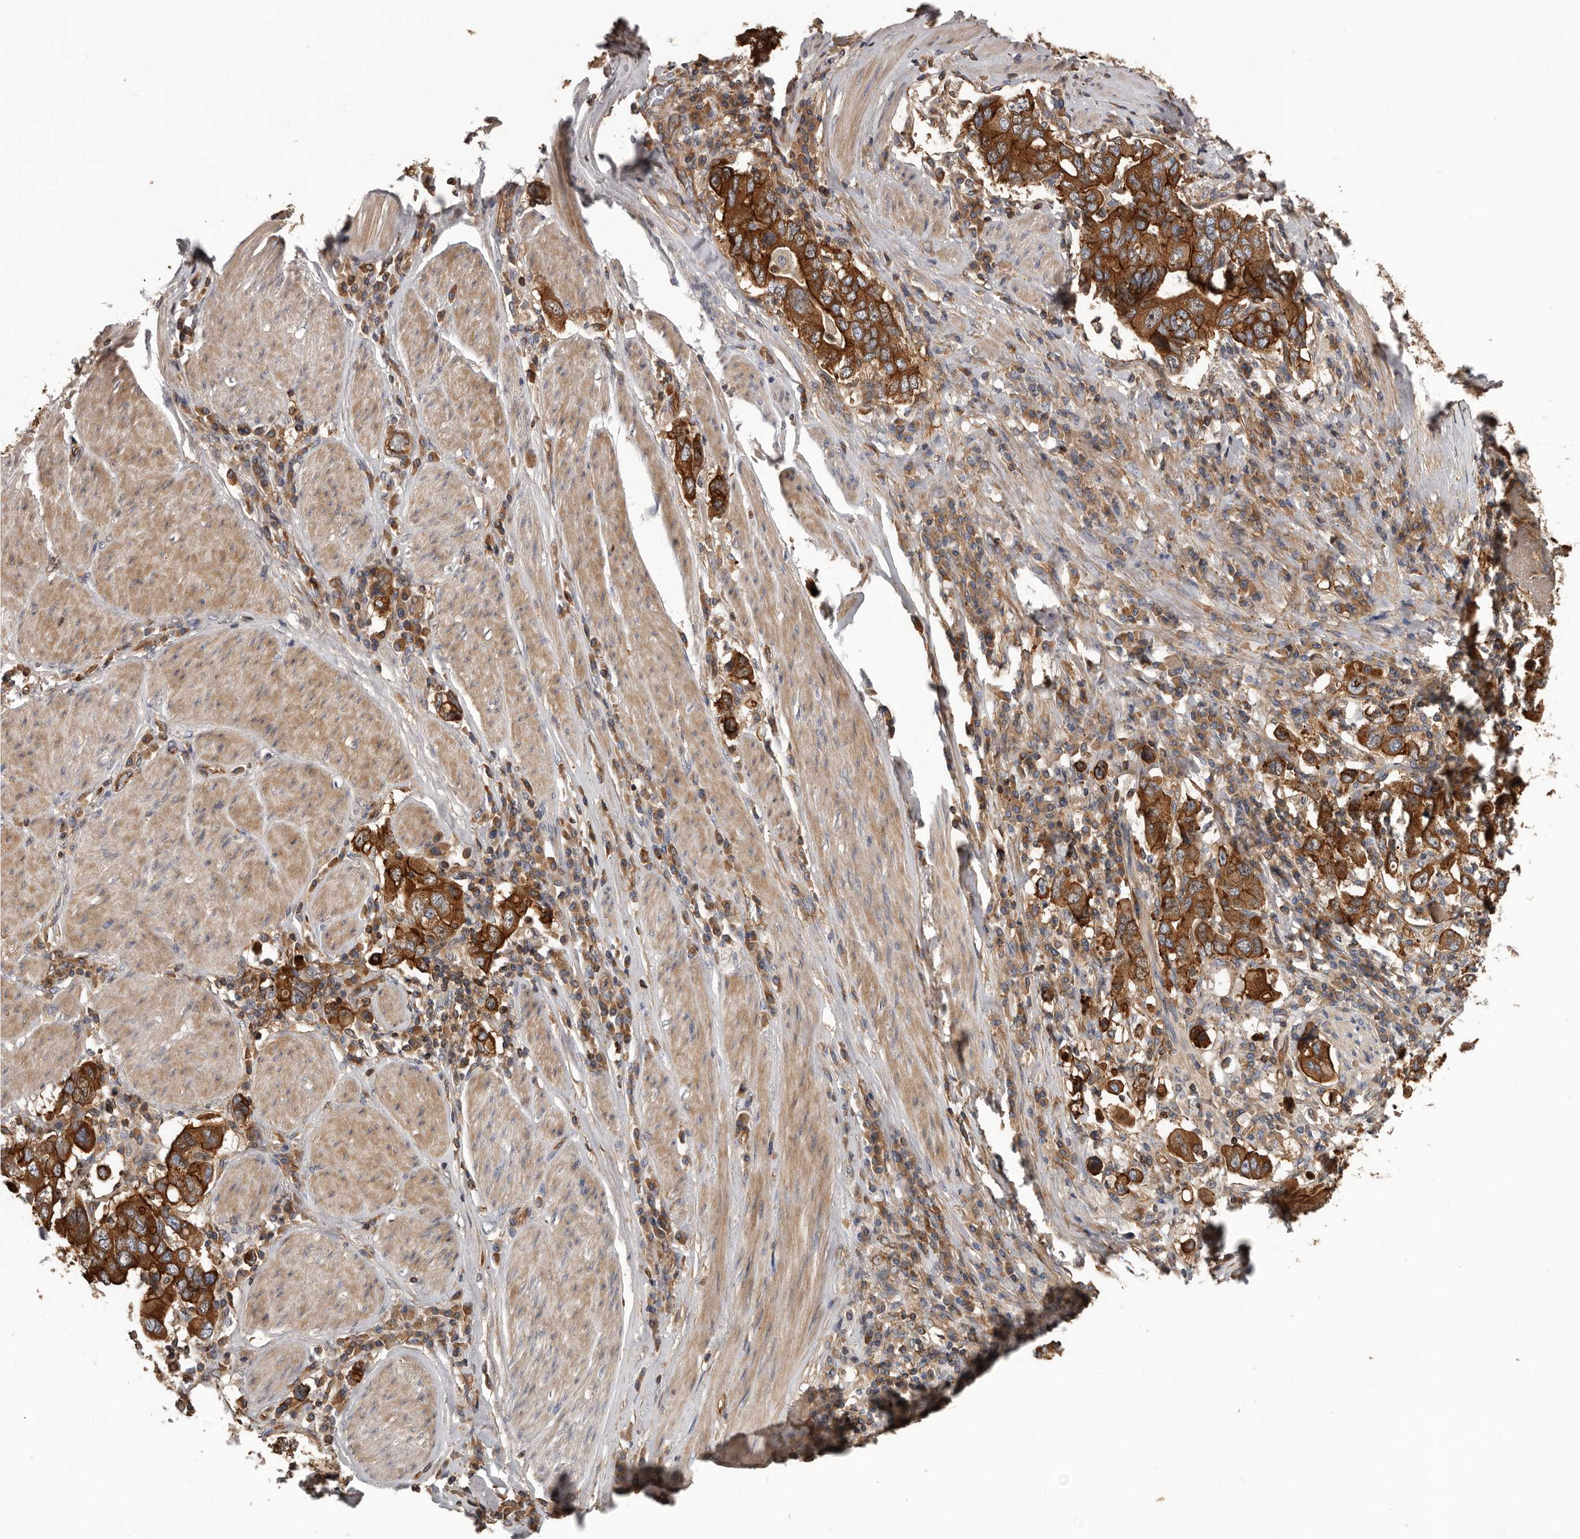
{"staining": {"intensity": "strong", "quantity": ">75%", "location": "cytoplasmic/membranous"}, "tissue": "stomach cancer", "cell_type": "Tumor cells", "image_type": "cancer", "snomed": [{"axis": "morphology", "description": "Adenocarcinoma, NOS"}, {"axis": "topography", "description": "Stomach, upper"}], "caption": "Immunohistochemistry (IHC) (DAB) staining of human stomach cancer (adenocarcinoma) displays strong cytoplasmic/membranous protein expression in about >75% of tumor cells.", "gene": "PNRC2", "patient": {"sex": "male", "age": 62}}